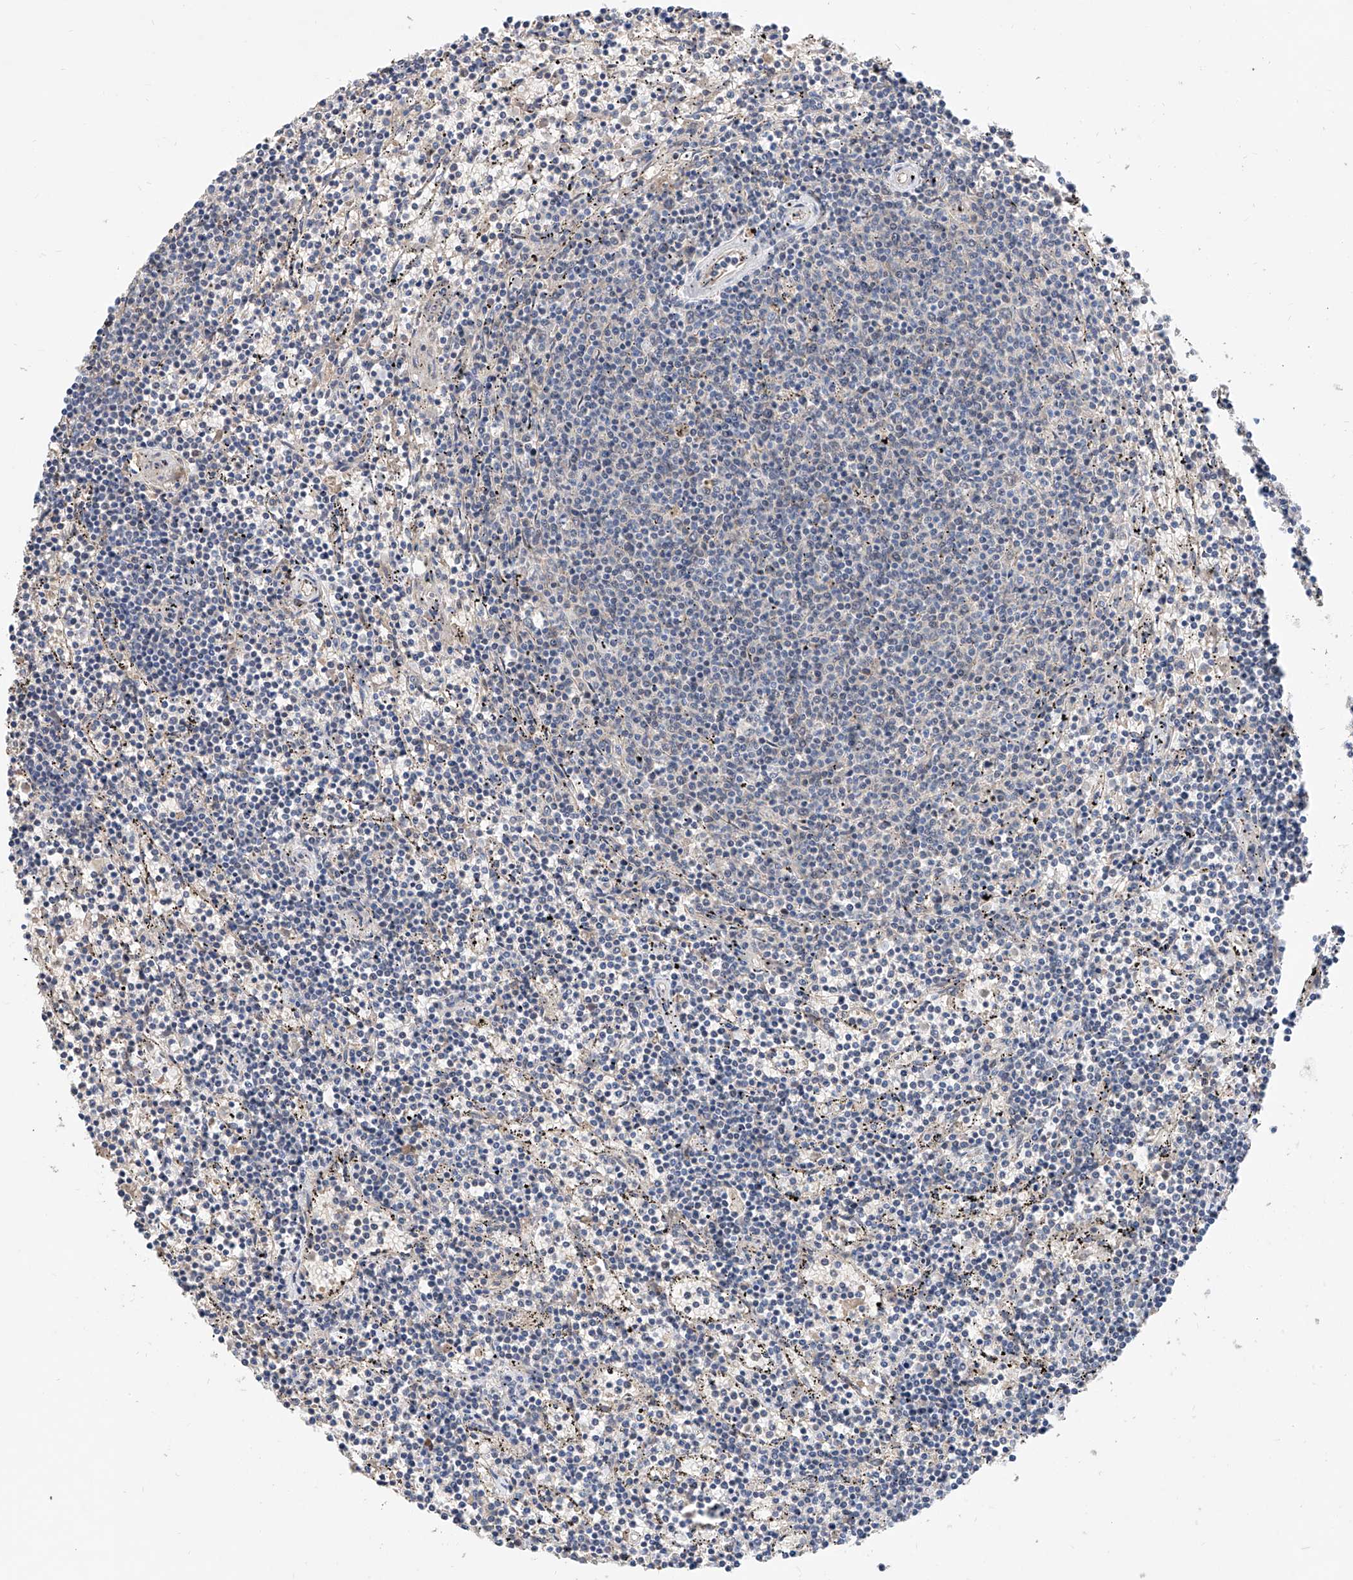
{"staining": {"intensity": "negative", "quantity": "none", "location": "none"}, "tissue": "lymphoma", "cell_type": "Tumor cells", "image_type": "cancer", "snomed": [{"axis": "morphology", "description": "Malignant lymphoma, non-Hodgkin's type, Low grade"}, {"axis": "topography", "description": "Spleen"}], "caption": "An immunohistochemistry photomicrograph of lymphoma is shown. There is no staining in tumor cells of lymphoma.", "gene": "CARMIL3", "patient": {"sex": "female", "age": 50}}